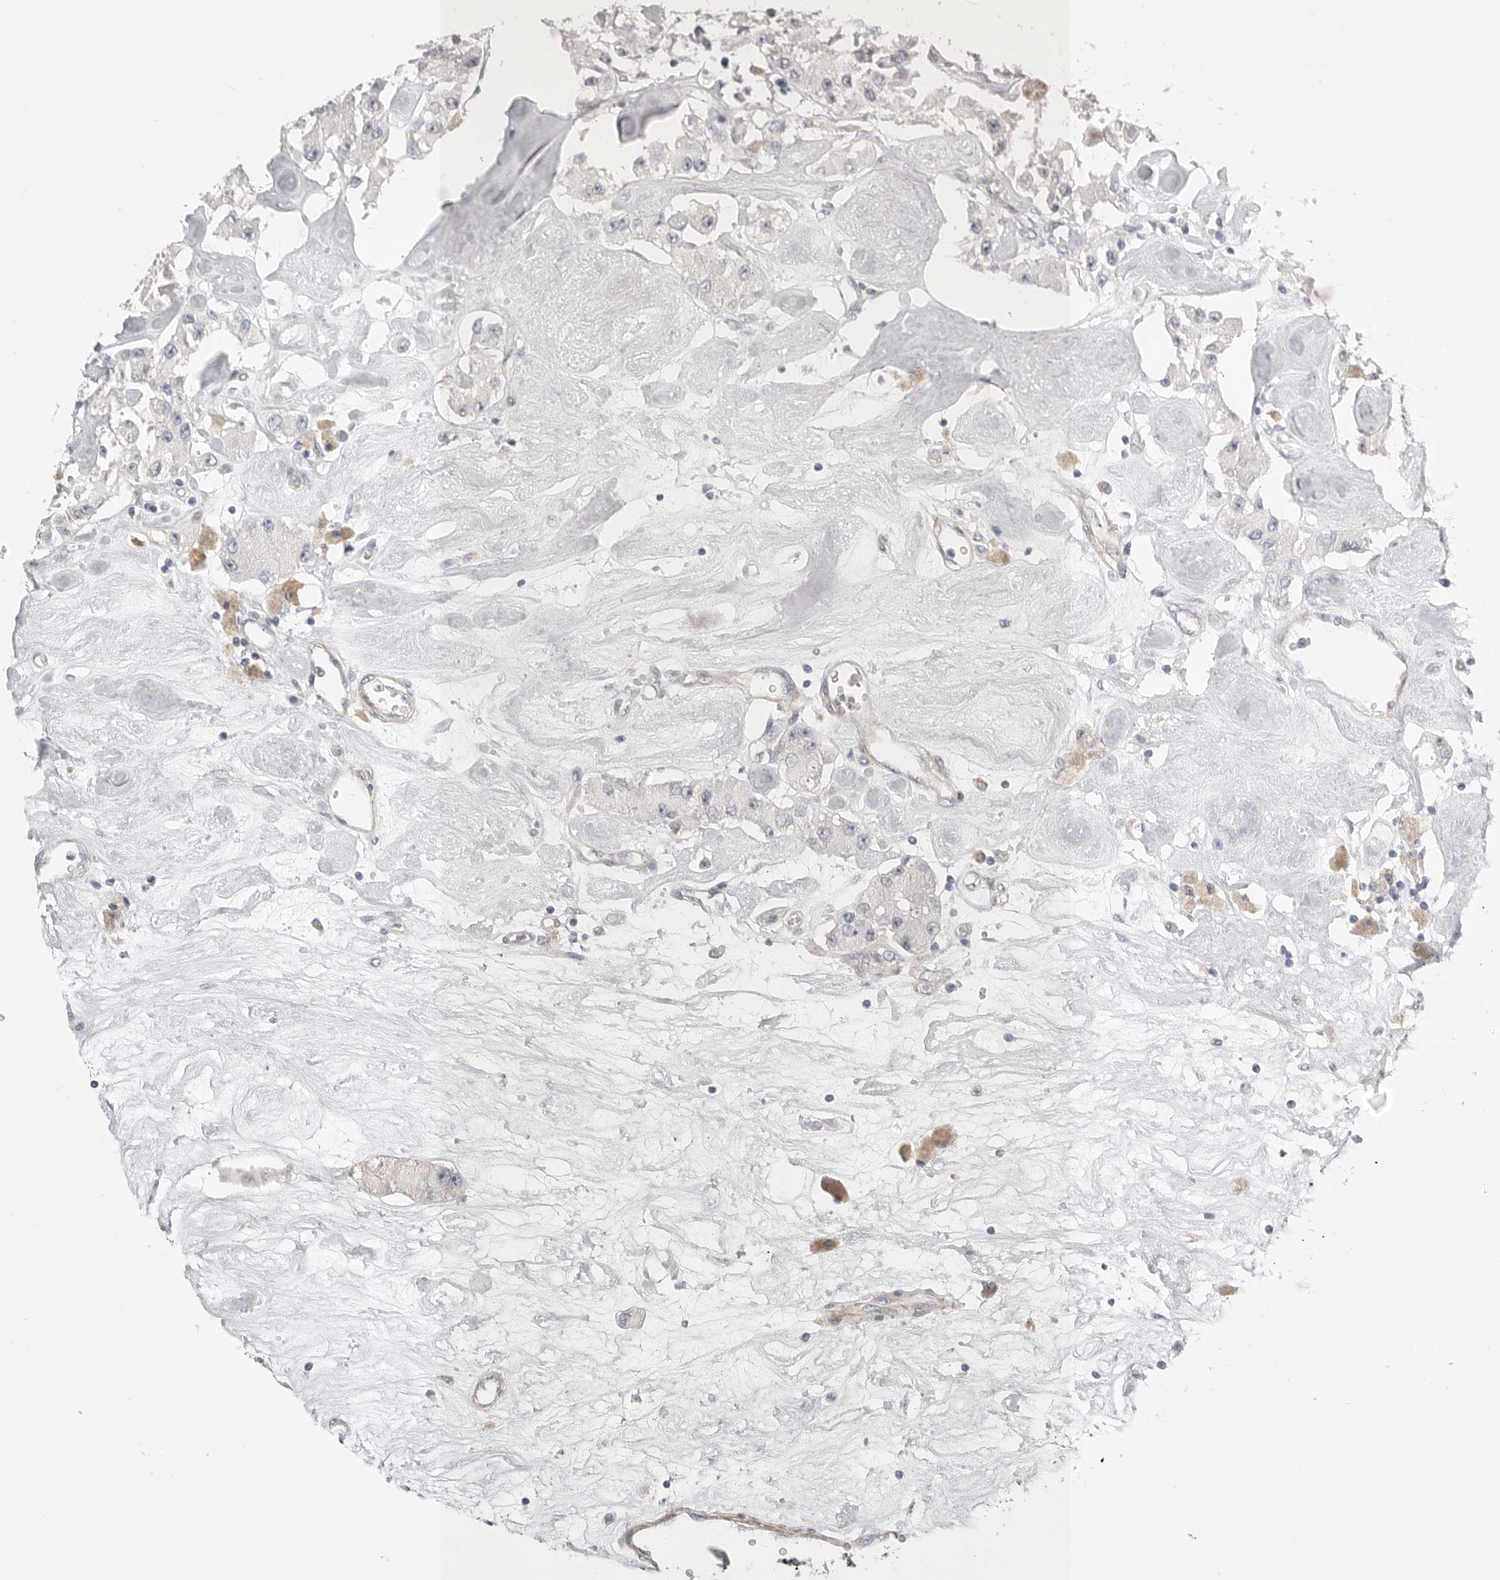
{"staining": {"intensity": "negative", "quantity": "none", "location": "none"}, "tissue": "carcinoid", "cell_type": "Tumor cells", "image_type": "cancer", "snomed": [{"axis": "morphology", "description": "Carcinoid, malignant, NOS"}, {"axis": "topography", "description": "Pancreas"}], "caption": "A high-resolution micrograph shows immunohistochemistry (IHC) staining of carcinoid, which demonstrates no significant expression in tumor cells.", "gene": "STAB2", "patient": {"sex": "male", "age": 41}}